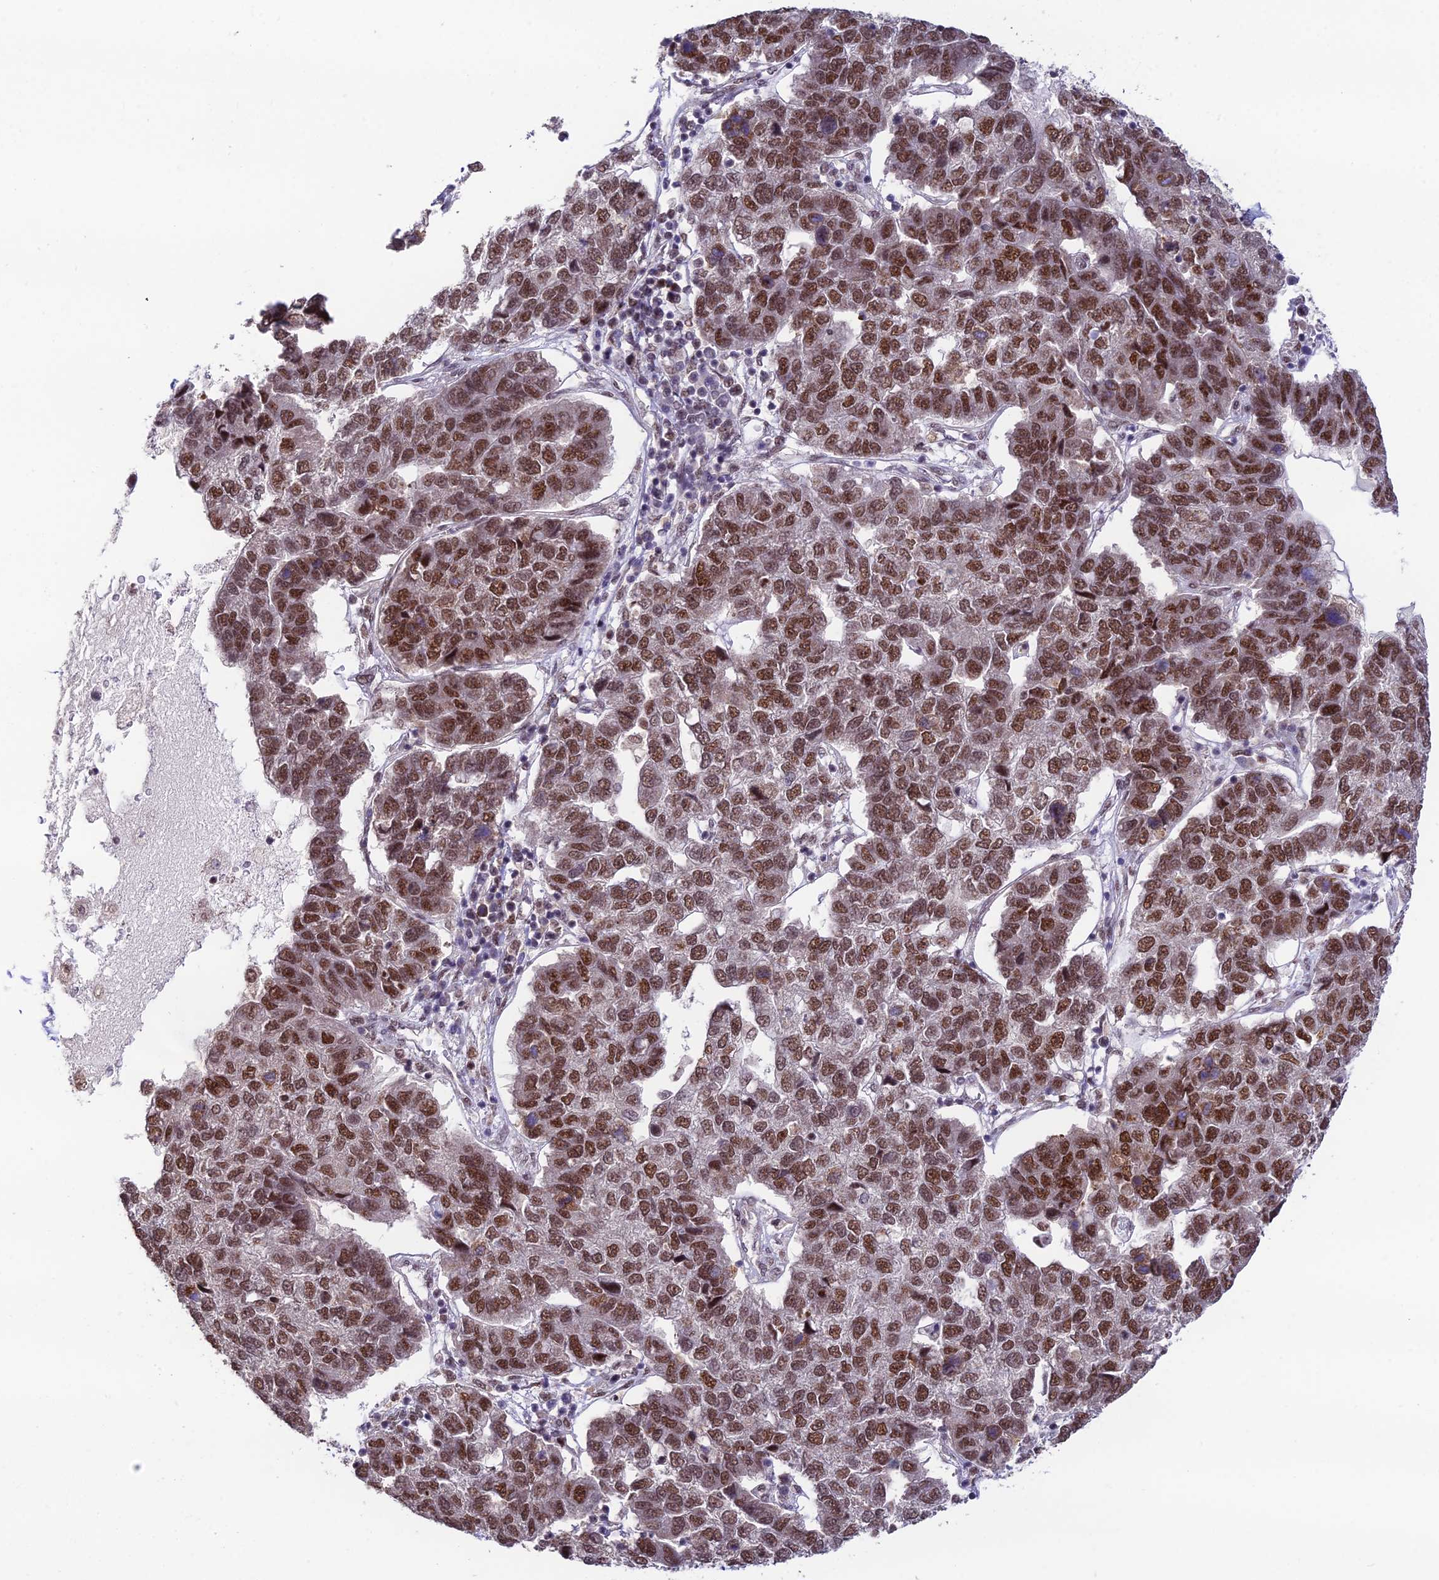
{"staining": {"intensity": "moderate", "quantity": ">75%", "location": "nuclear"}, "tissue": "pancreatic cancer", "cell_type": "Tumor cells", "image_type": "cancer", "snomed": [{"axis": "morphology", "description": "Adenocarcinoma, NOS"}, {"axis": "topography", "description": "Pancreas"}], "caption": "Pancreatic adenocarcinoma stained with immunohistochemistry demonstrates moderate nuclear staining in approximately >75% of tumor cells. (brown staining indicates protein expression, while blue staining denotes nuclei).", "gene": "THOC7", "patient": {"sex": "female", "age": 61}}